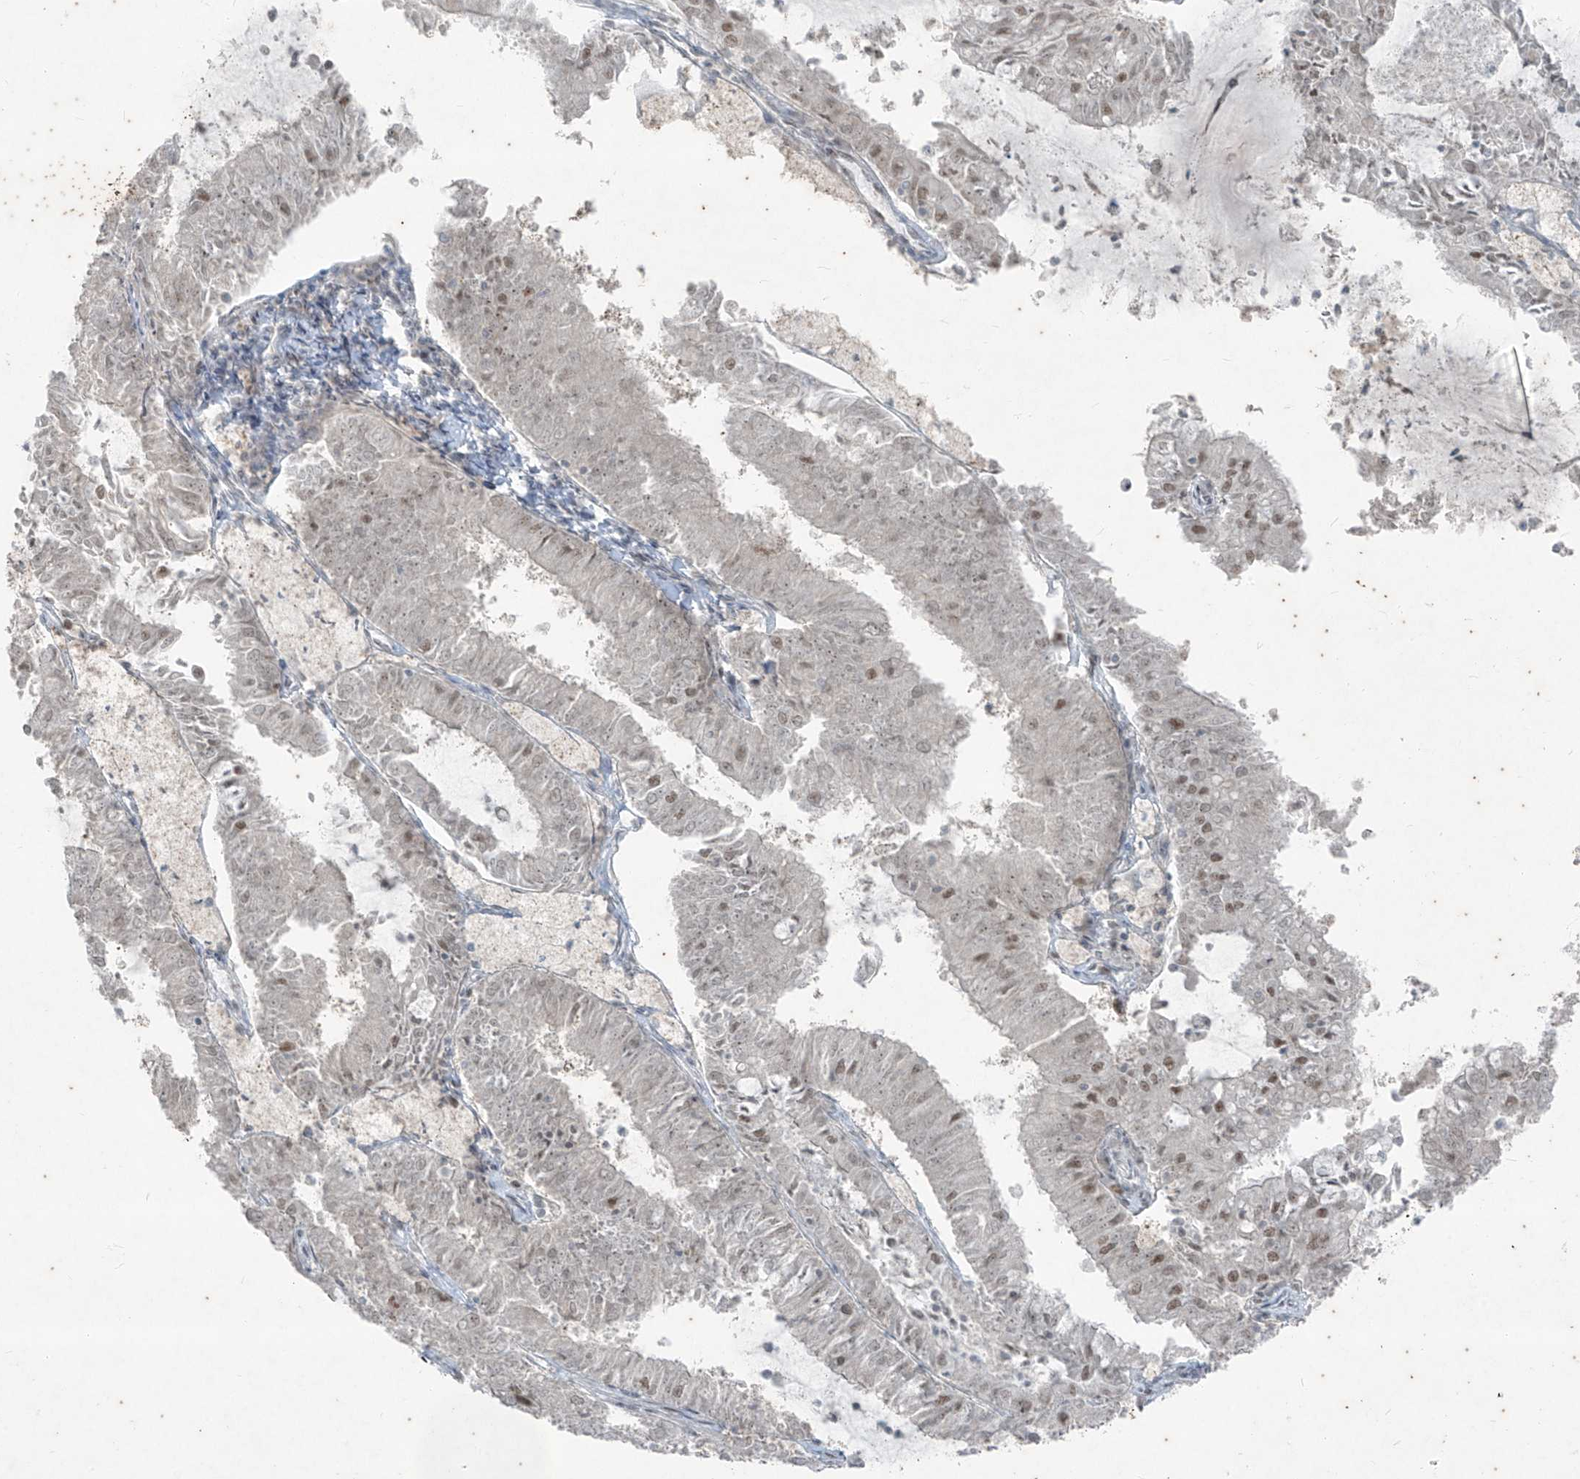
{"staining": {"intensity": "moderate", "quantity": "<25%", "location": "nuclear"}, "tissue": "endometrial cancer", "cell_type": "Tumor cells", "image_type": "cancer", "snomed": [{"axis": "morphology", "description": "Adenocarcinoma, NOS"}, {"axis": "topography", "description": "Endometrium"}], "caption": "A micrograph showing moderate nuclear expression in approximately <25% of tumor cells in endometrial adenocarcinoma, as visualized by brown immunohistochemical staining.", "gene": "ZNF354B", "patient": {"sex": "female", "age": 57}}